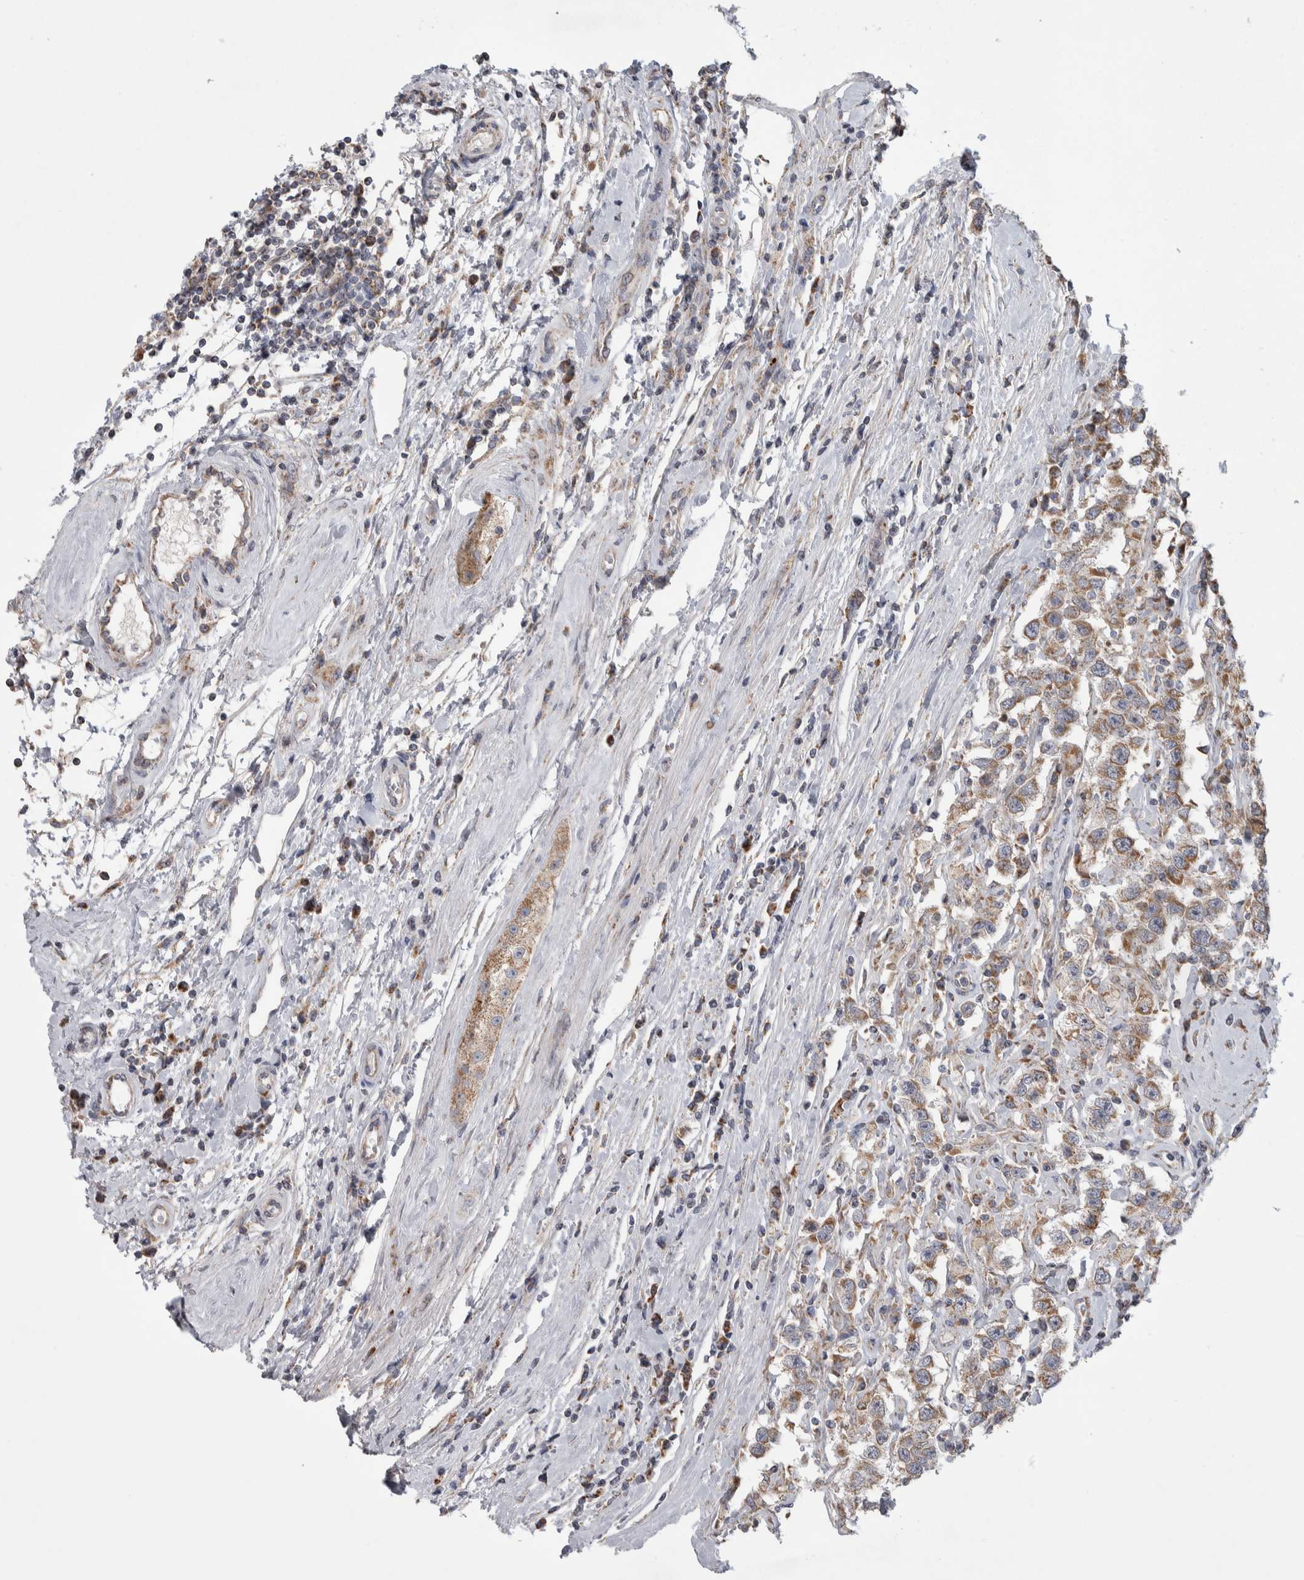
{"staining": {"intensity": "moderate", "quantity": ">75%", "location": "cytoplasmic/membranous"}, "tissue": "testis cancer", "cell_type": "Tumor cells", "image_type": "cancer", "snomed": [{"axis": "morphology", "description": "Seminoma, NOS"}, {"axis": "topography", "description": "Testis"}], "caption": "Tumor cells display medium levels of moderate cytoplasmic/membranous positivity in approximately >75% of cells in human testis seminoma.", "gene": "SCO1", "patient": {"sex": "male", "age": 41}}